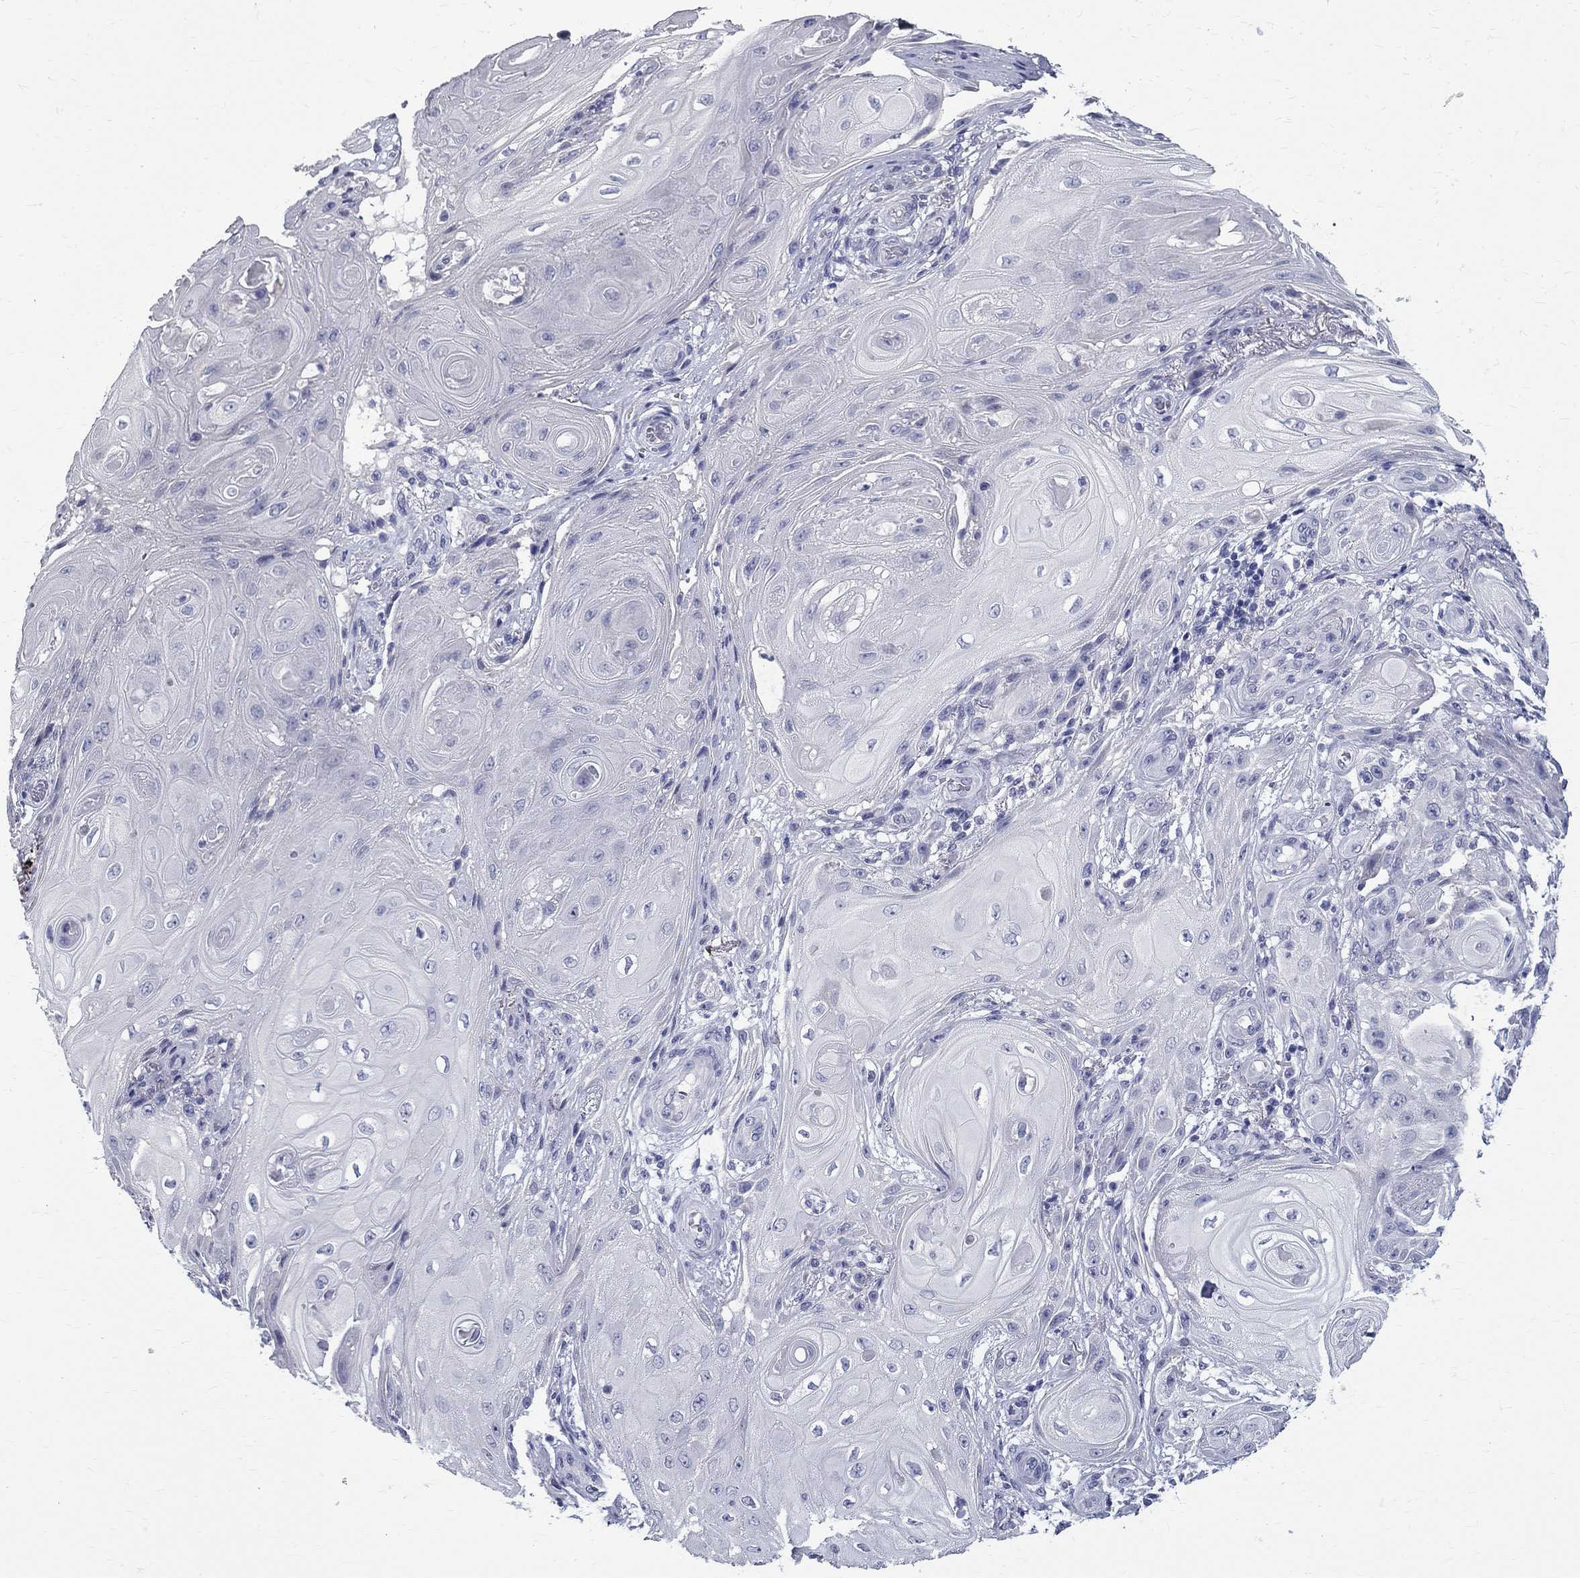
{"staining": {"intensity": "negative", "quantity": "none", "location": "none"}, "tissue": "skin cancer", "cell_type": "Tumor cells", "image_type": "cancer", "snomed": [{"axis": "morphology", "description": "Squamous cell carcinoma, NOS"}, {"axis": "topography", "description": "Skin"}], "caption": "IHC image of human skin cancer (squamous cell carcinoma) stained for a protein (brown), which exhibits no positivity in tumor cells. The staining was performed using DAB to visualize the protein expression in brown, while the nuclei were stained in blue with hematoxylin (Magnification: 20x).", "gene": "TGM4", "patient": {"sex": "male", "age": 62}}